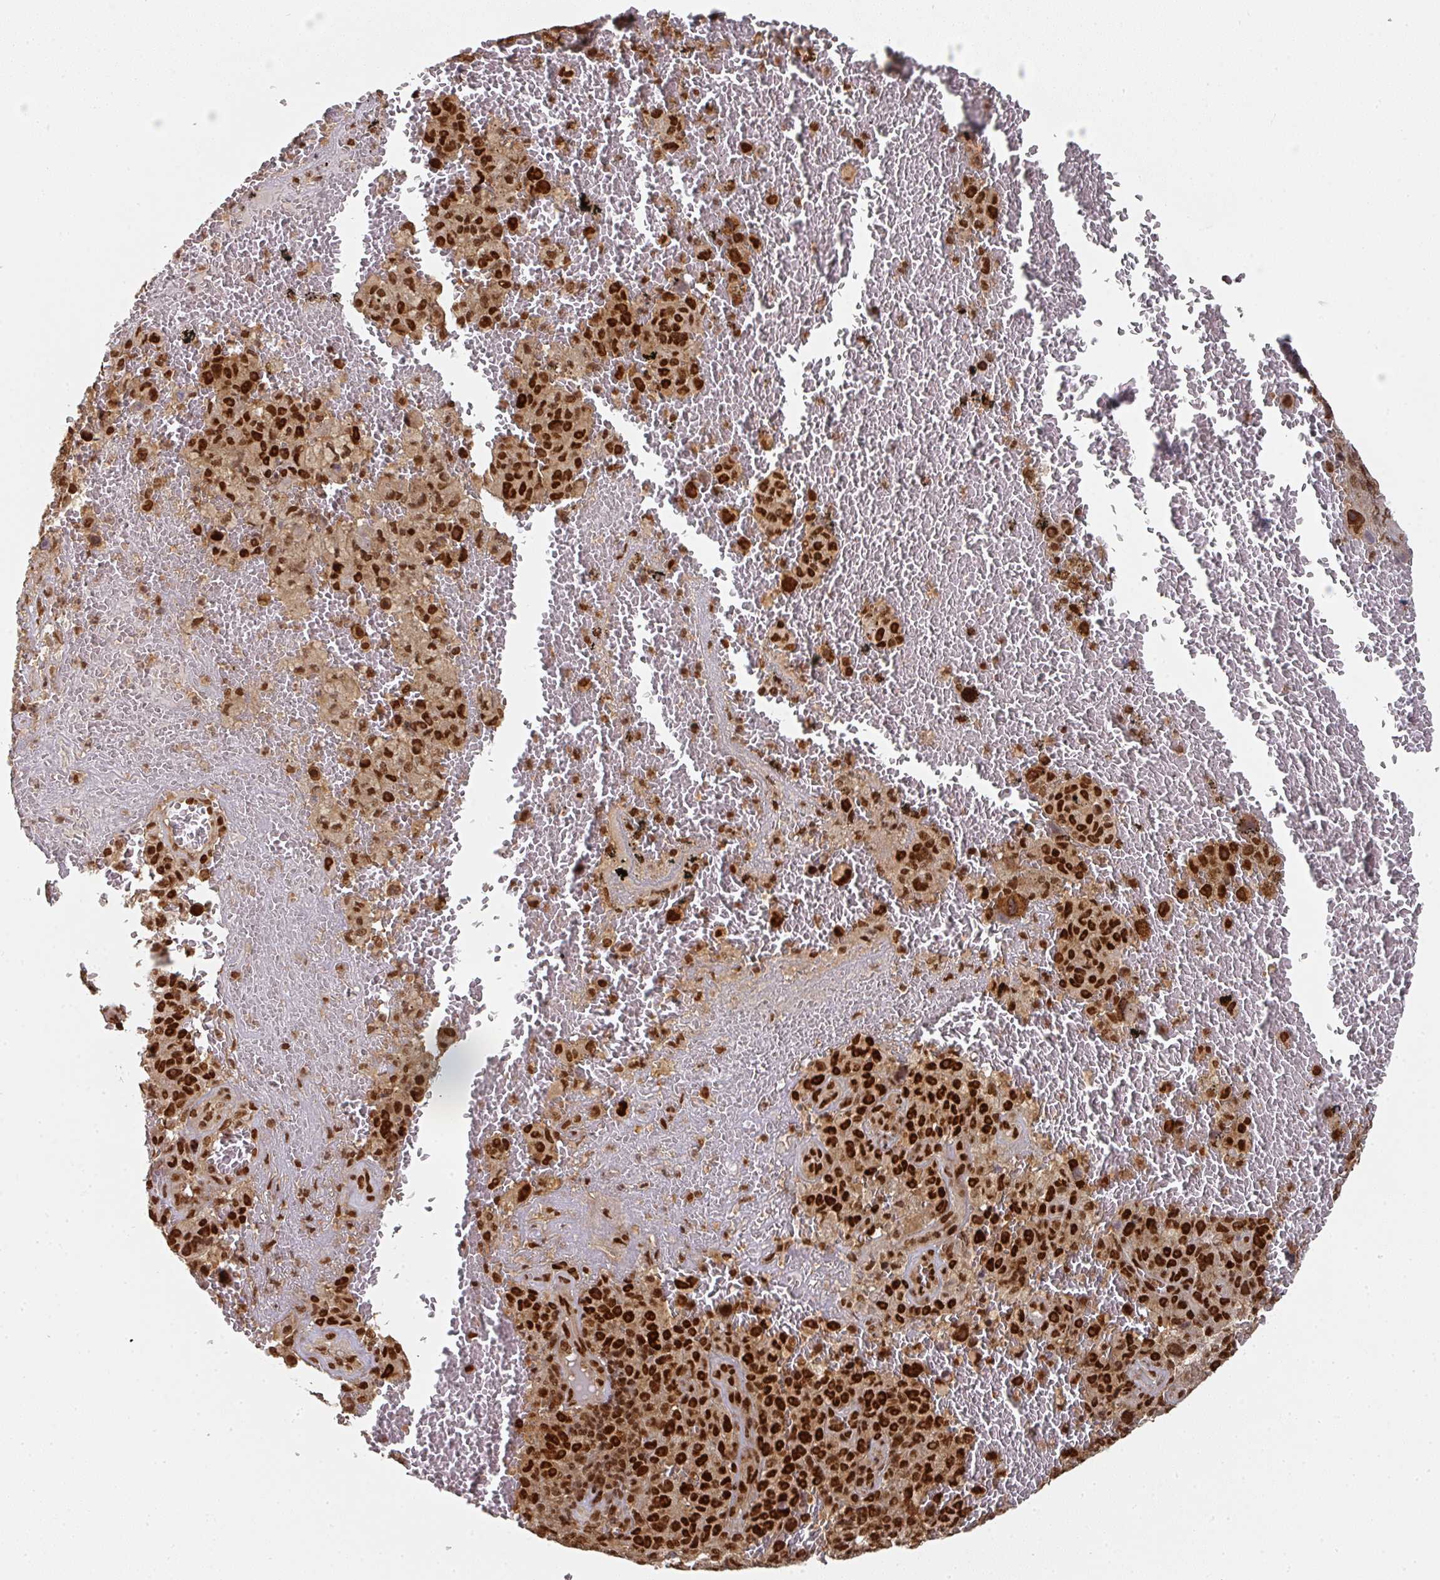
{"staining": {"intensity": "strong", "quantity": ">75%", "location": "nuclear"}, "tissue": "melanoma", "cell_type": "Tumor cells", "image_type": "cancer", "snomed": [{"axis": "morphology", "description": "Malignant melanoma, NOS"}, {"axis": "topography", "description": "Skin"}], "caption": "Strong nuclear expression for a protein is identified in about >75% of tumor cells of malignant melanoma using immunohistochemistry.", "gene": "DIDO1", "patient": {"sex": "female", "age": 82}}